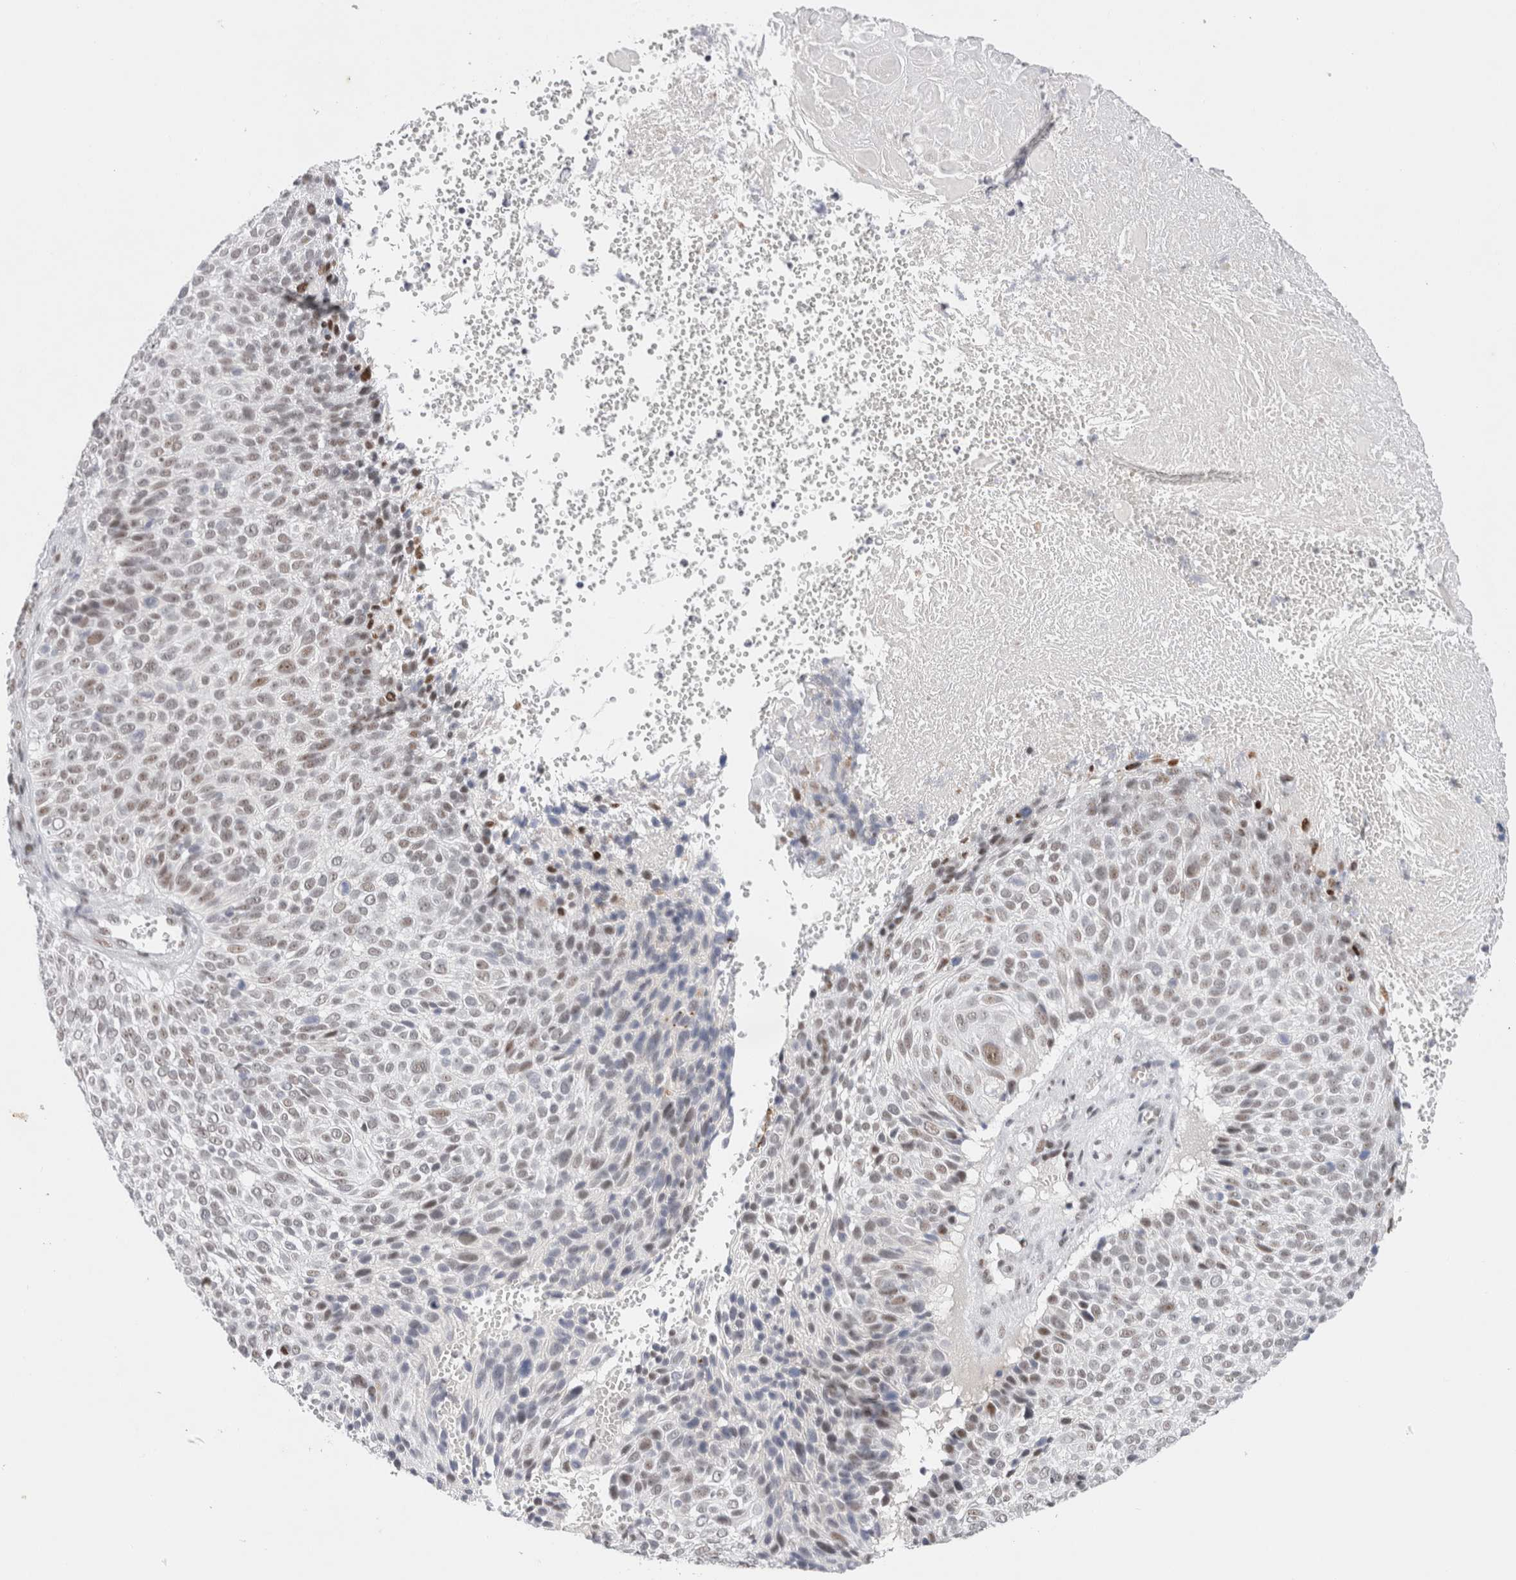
{"staining": {"intensity": "weak", "quantity": "25%-75%", "location": "nuclear"}, "tissue": "cervical cancer", "cell_type": "Tumor cells", "image_type": "cancer", "snomed": [{"axis": "morphology", "description": "Squamous cell carcinoma, NOS"}, {"axis": "topography", "description": "Cervix"}], "caption": "A high-resolution histopathology image shows immunohistochemistry staining of cervical cancer (squamous cell carcinoma), which demonstrates weak nuclear positivity in approximately 25%-75% of tumor cells. The staining is performed using DAB (3,3'-diaminobenzidine) brown chromogen to label protein expression. The nuclei are counter-stained blue using hematoxylin.", "gene": "COPS7A", "patient": {"sex": "female", "age": 74}}